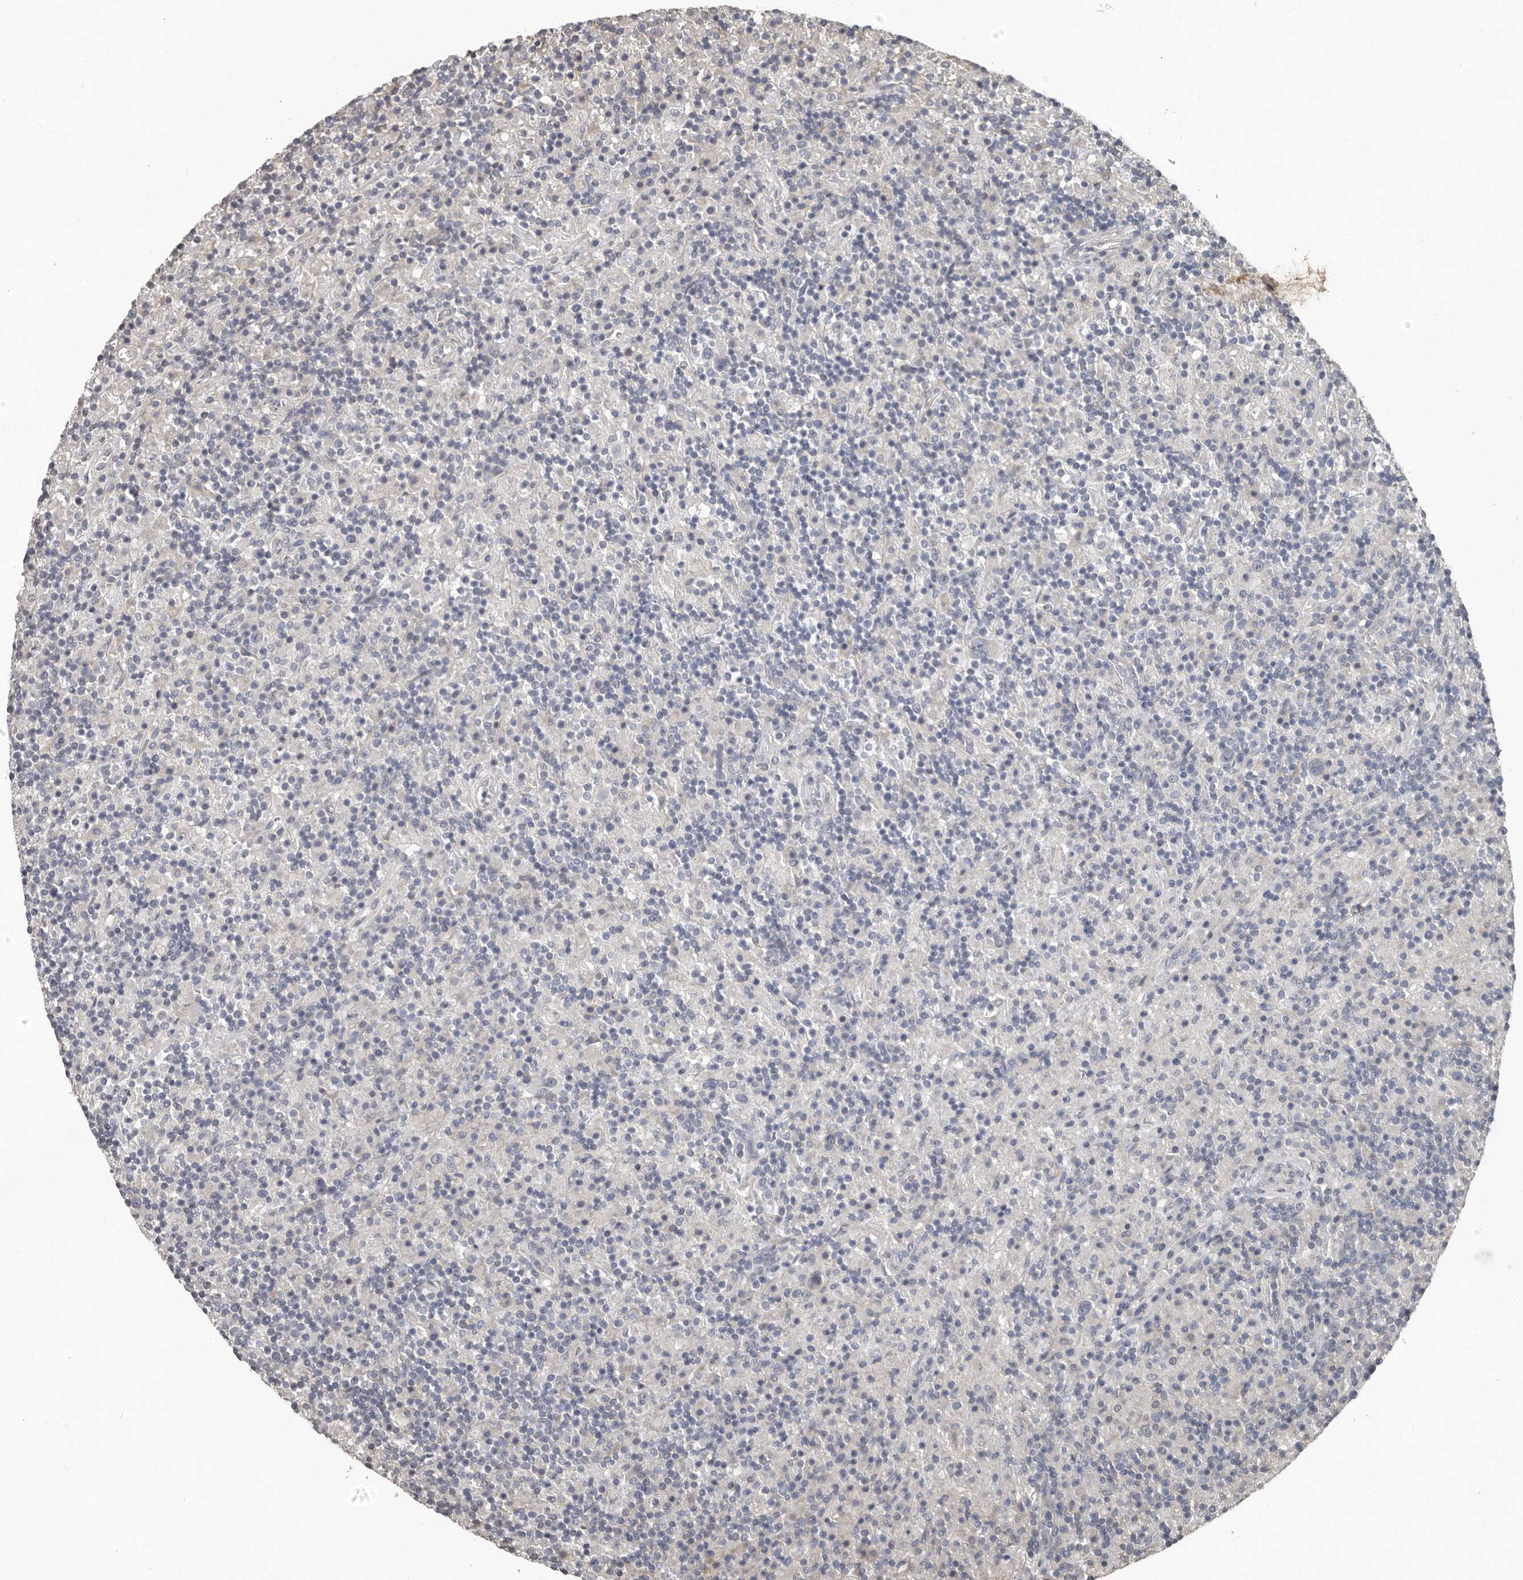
{"staining": {"intensity": "negative", "quantity": "none", "location": "none"}, "tissue": "lymphoma", "cell_type": "Tumor cells", "image_type": "cancer", "snomed": [{"axis": "morphology", "description": "Hodgkin's disease, NOS"}, {"axis": "topography", "description": "Lymph node"}], "caption": "This is an IHC micrograph of Hodgkin's disease. There is no expression in tumor cells.", "gene": "CA6", "patient": {"sex": "male", "age": 70}}